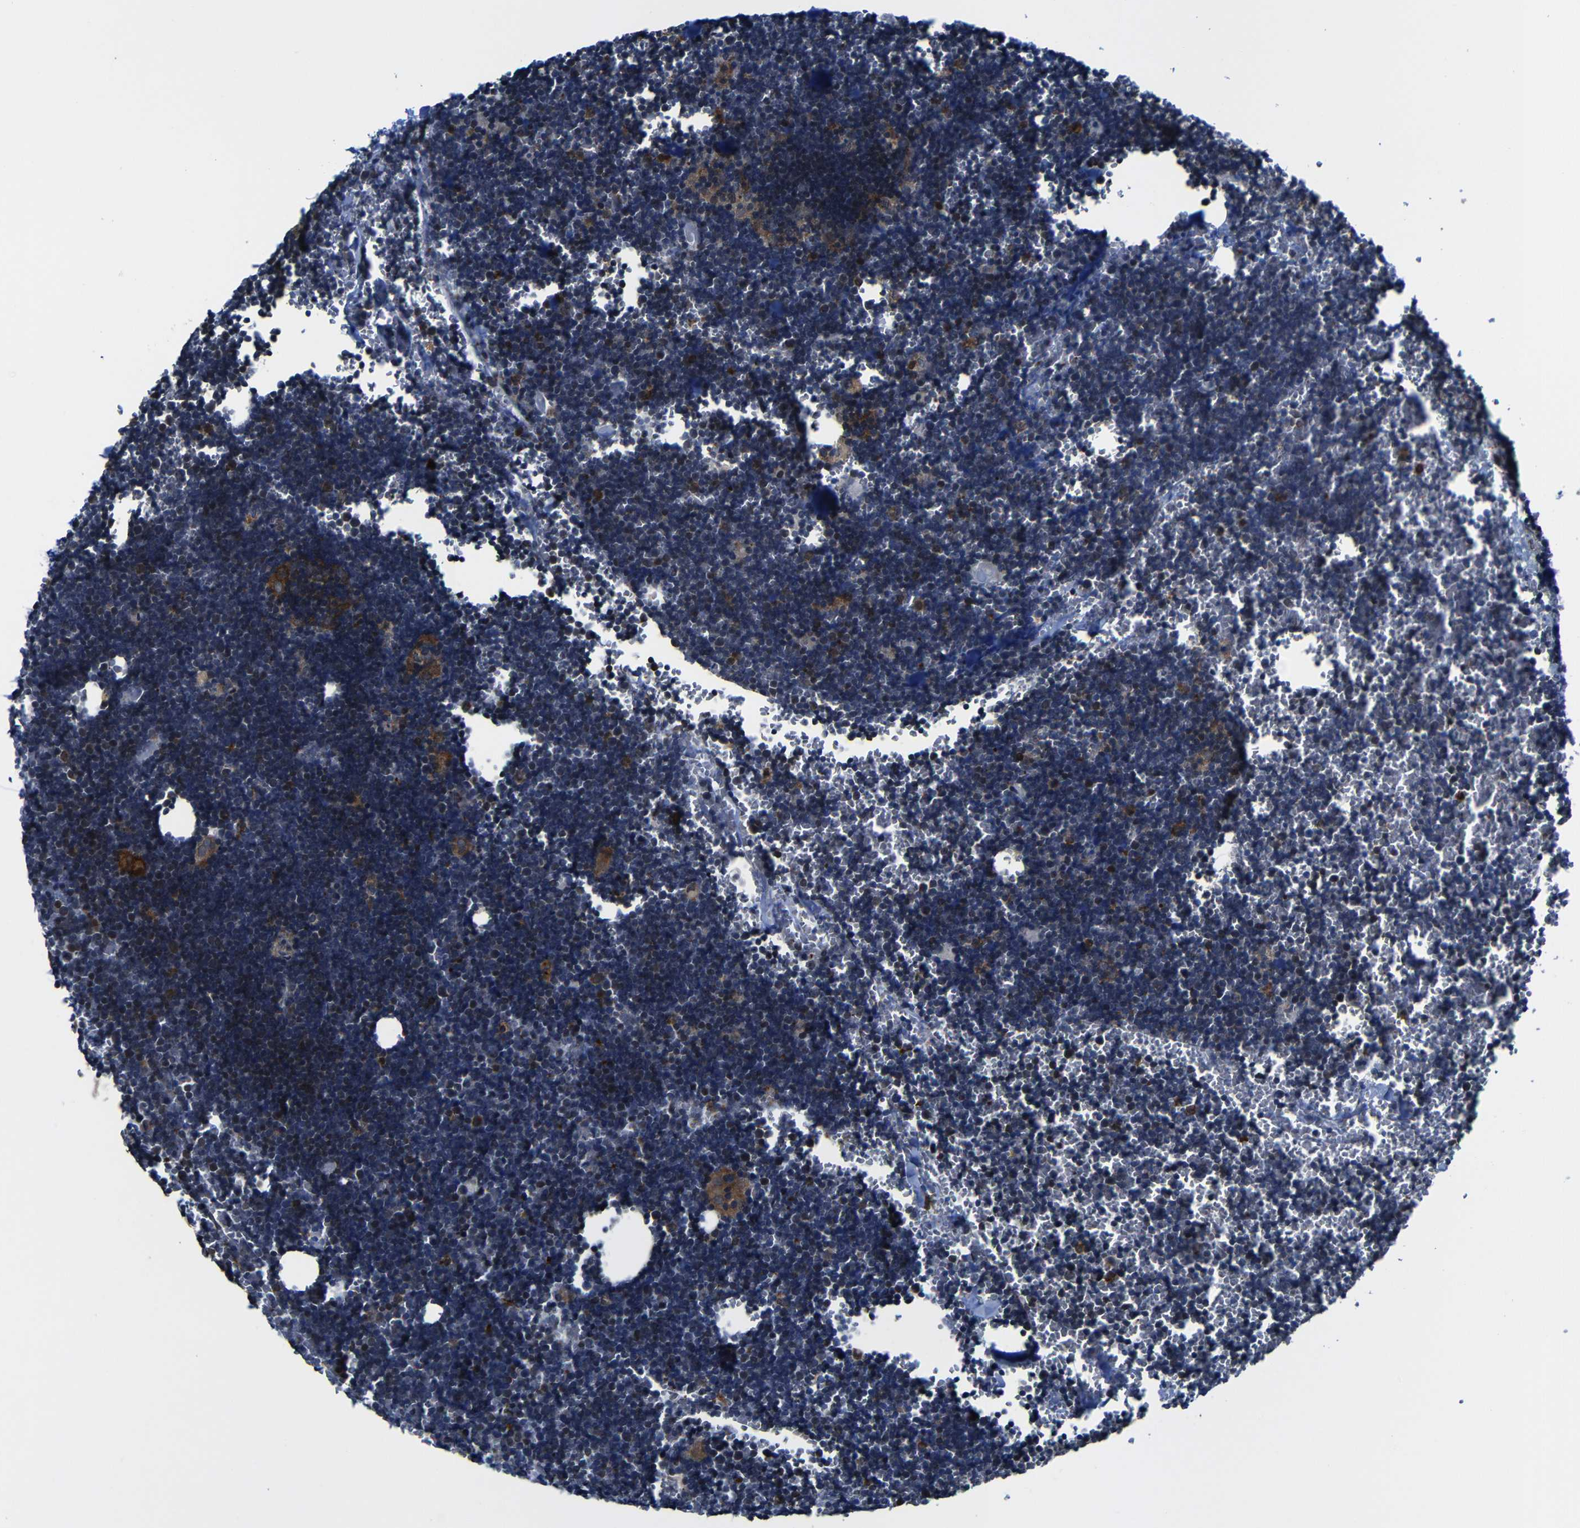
{"staining": {"intensity": "weak", "quantity": ">75%", "location": "cytoplasmic/membranous"}, "tissue": "lymph node", "cell_type": "Germinal center cells", "image_type": "normal", "snomed": [{"axis": "morphology", "description": "Normal tissue, NOS"}, {"axis": "topography", "description": "Lymph node"}], "caption": "Germinal center cells show low levels of weak cytoplasmic/membranous expression in about >75% of cells in normal lymph node.", "gene": "KIAA0513", "patient": {"sex": "male", "age": 33}}